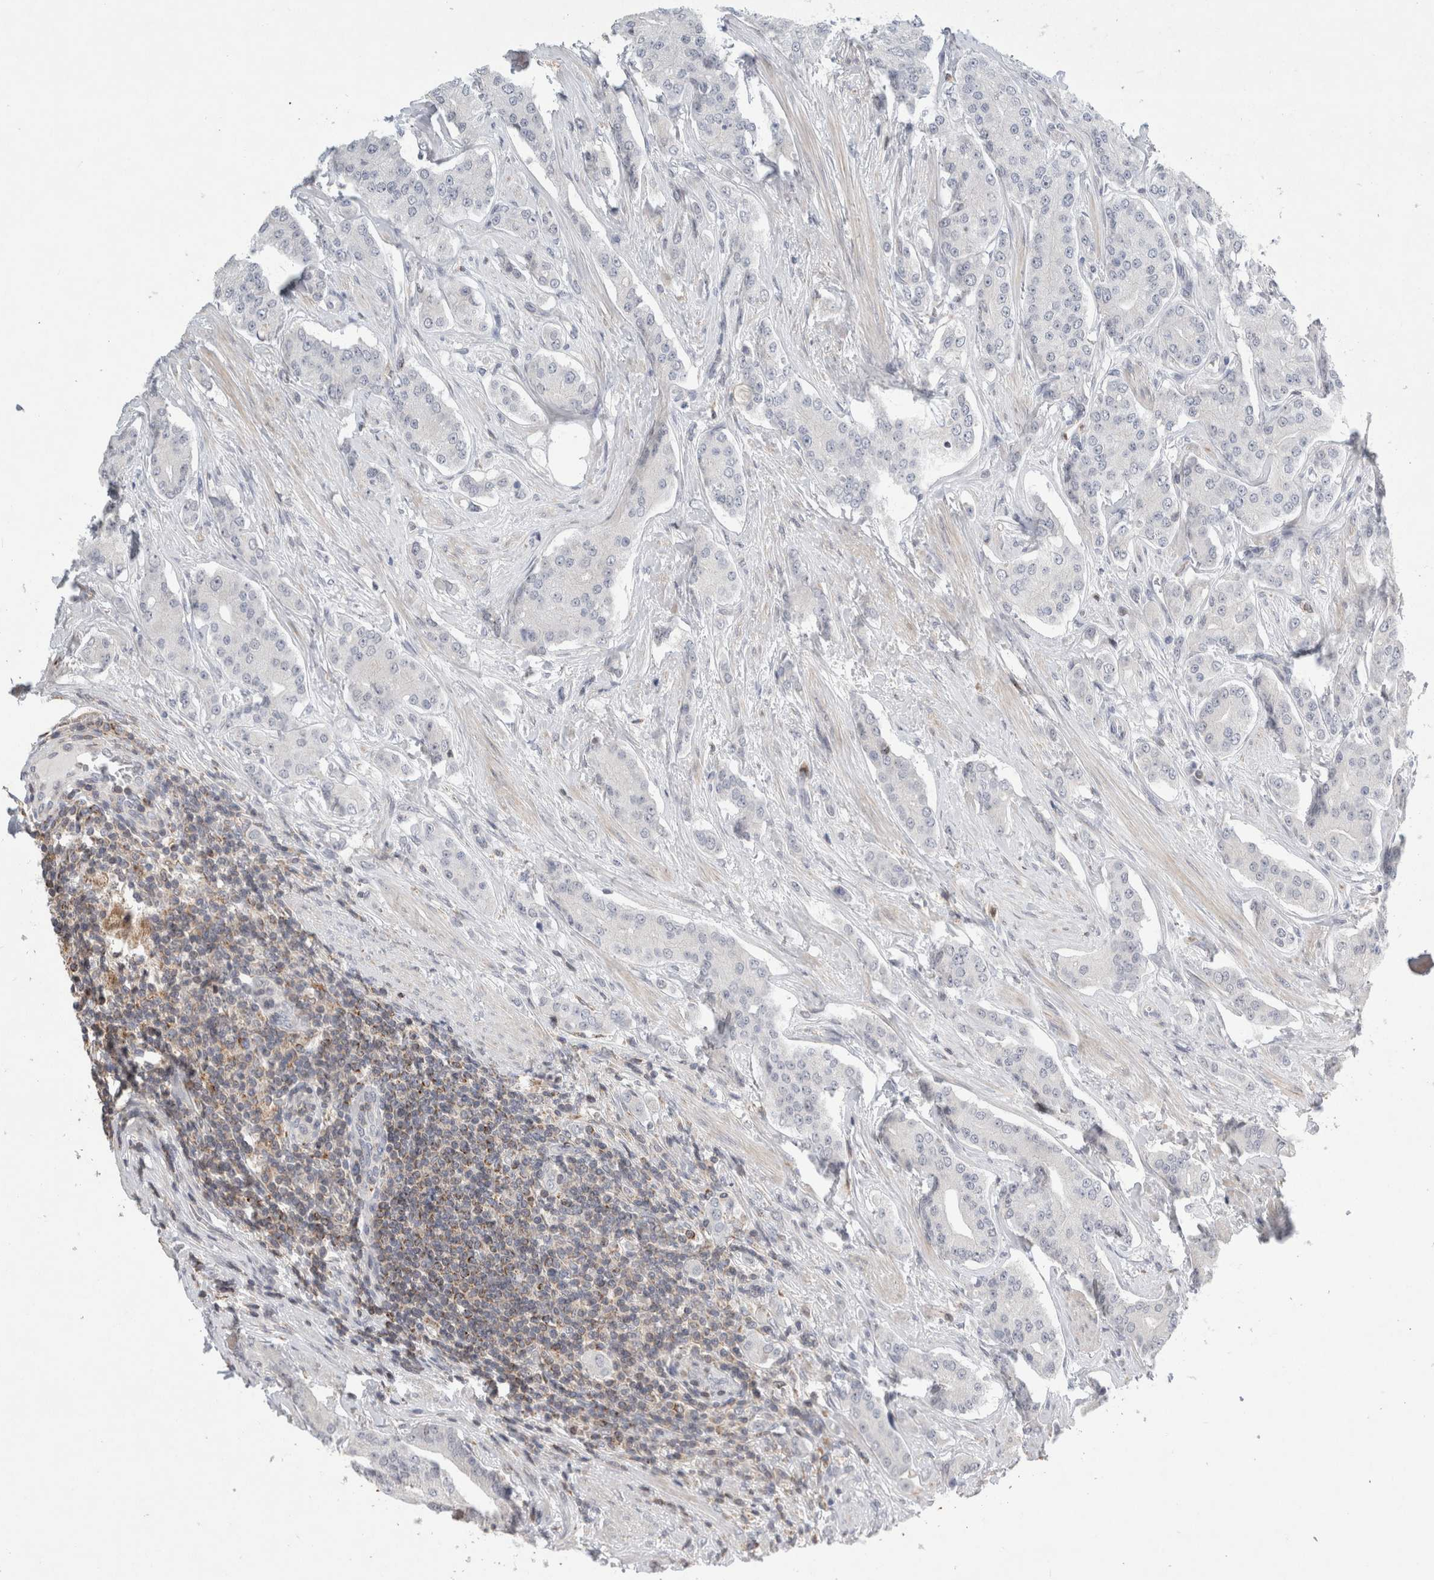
{"staining": {"intensity": "negative", "quantity": "none", "location": "none"}, "tissue": "prostate cancer", "cell_type": "Tumor cells", "image_type": "cancer", "snomed": [{"axis": "morphology", "description": "Adenocarcinoma, High grade"}, {"axis": "topography", "description": "Prostate"}], "caption": "This is an immunohistochemistry (IHC) image of prostate cancer (high-grade adenocarcinoma). There is no positivity in tumor cells.", "gene": "AGMAT", "patient": {"sex": "male", "age": 71}}